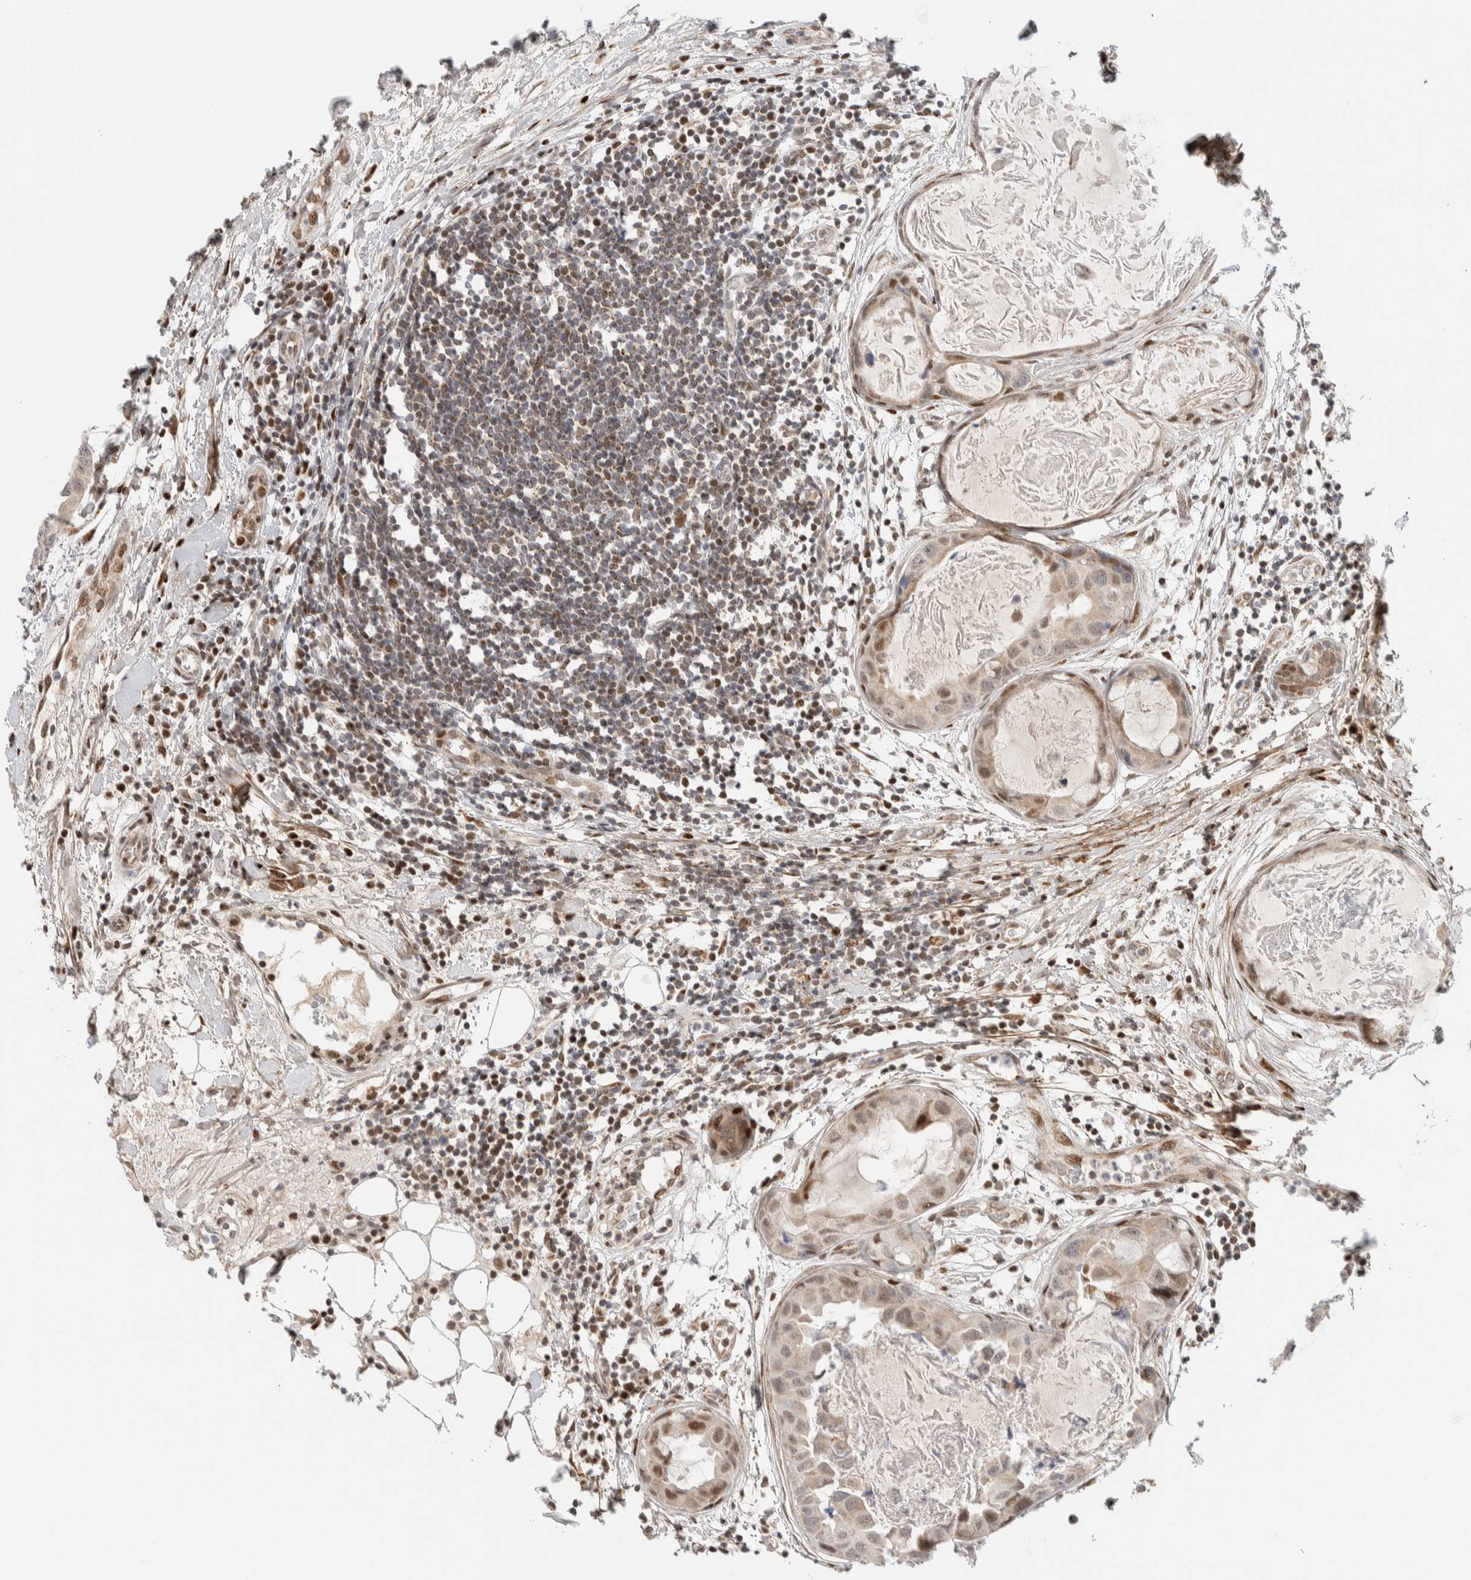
{"staining": {"intensity": "moderate", "quantity": "<25%", "location": "cytoplasmic/membranous,nuclear"}, "tissue": "breast cancer", "cell_type": "Tumor cells", "image_type": "cancer", "snomed": [{"axis": "morphology", "description": "Duct carcinoma"}, {"axis": "topography", "description": "Breast"}], "caption": "Breast intraductal carcinoma stained with a brown dye shows moderate cytoplasmic/membranous and nuclear positive staining in about <25% of tumor cells.", "gene": "TSPAN32", "patient": {"sex": "female", "age": 40}}